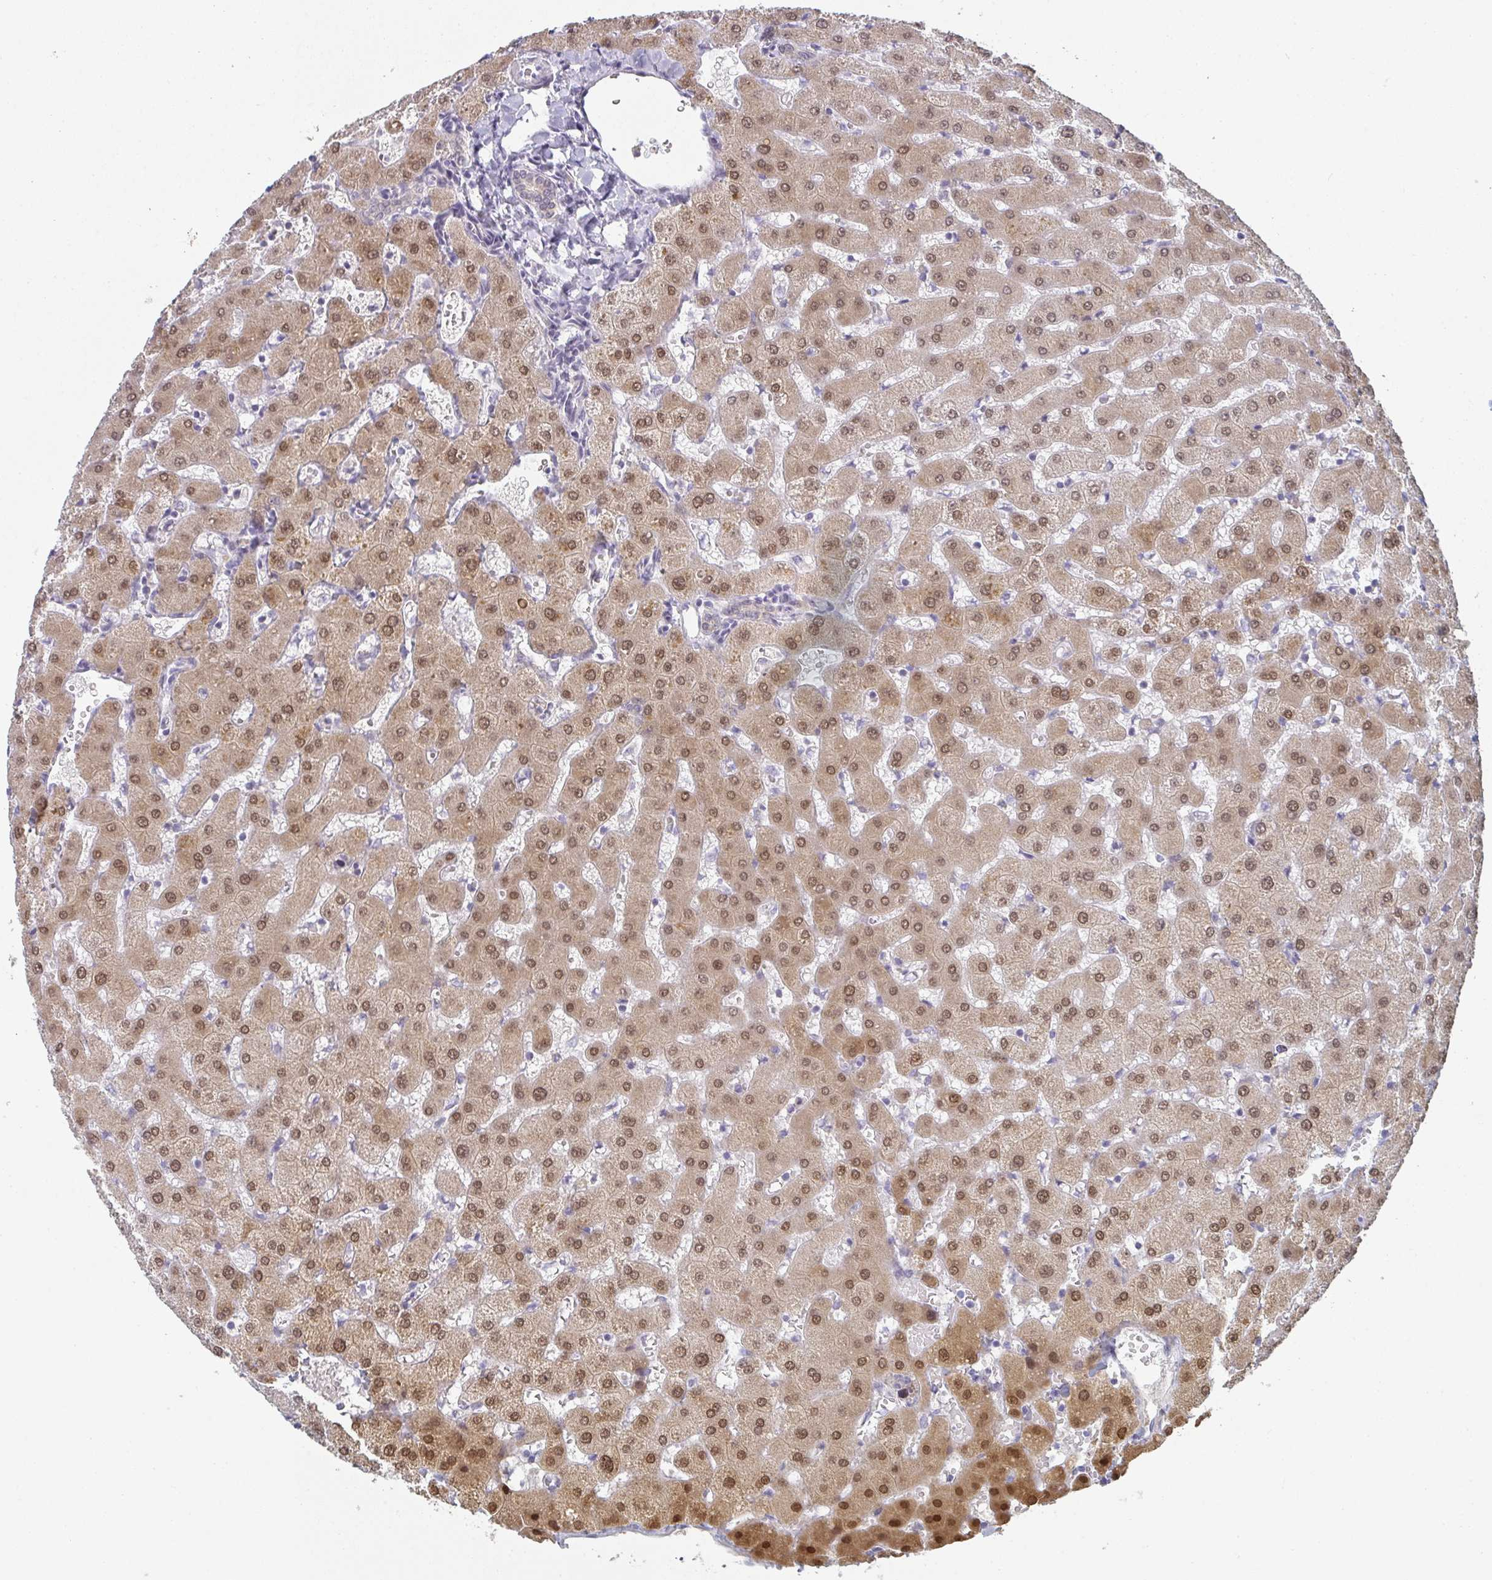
{"staining": {"intensity": "negative", "quantity": "none", "location": "none"}, "tissue": "liver", "cell_type": "Cholangiocytes", "image_type": "normal", "snomed": [{"axis": "morphology", "description": "Normal tissue, NOS"}, {"axis": "topography", "description": "Liver"}], "caption": "This is an immunohistochemistry histopathology image of normal human liver. There is no expression in cholangiocytes.", "gene": "A1CF", "patient": {"sex": "female", "age": 63}}